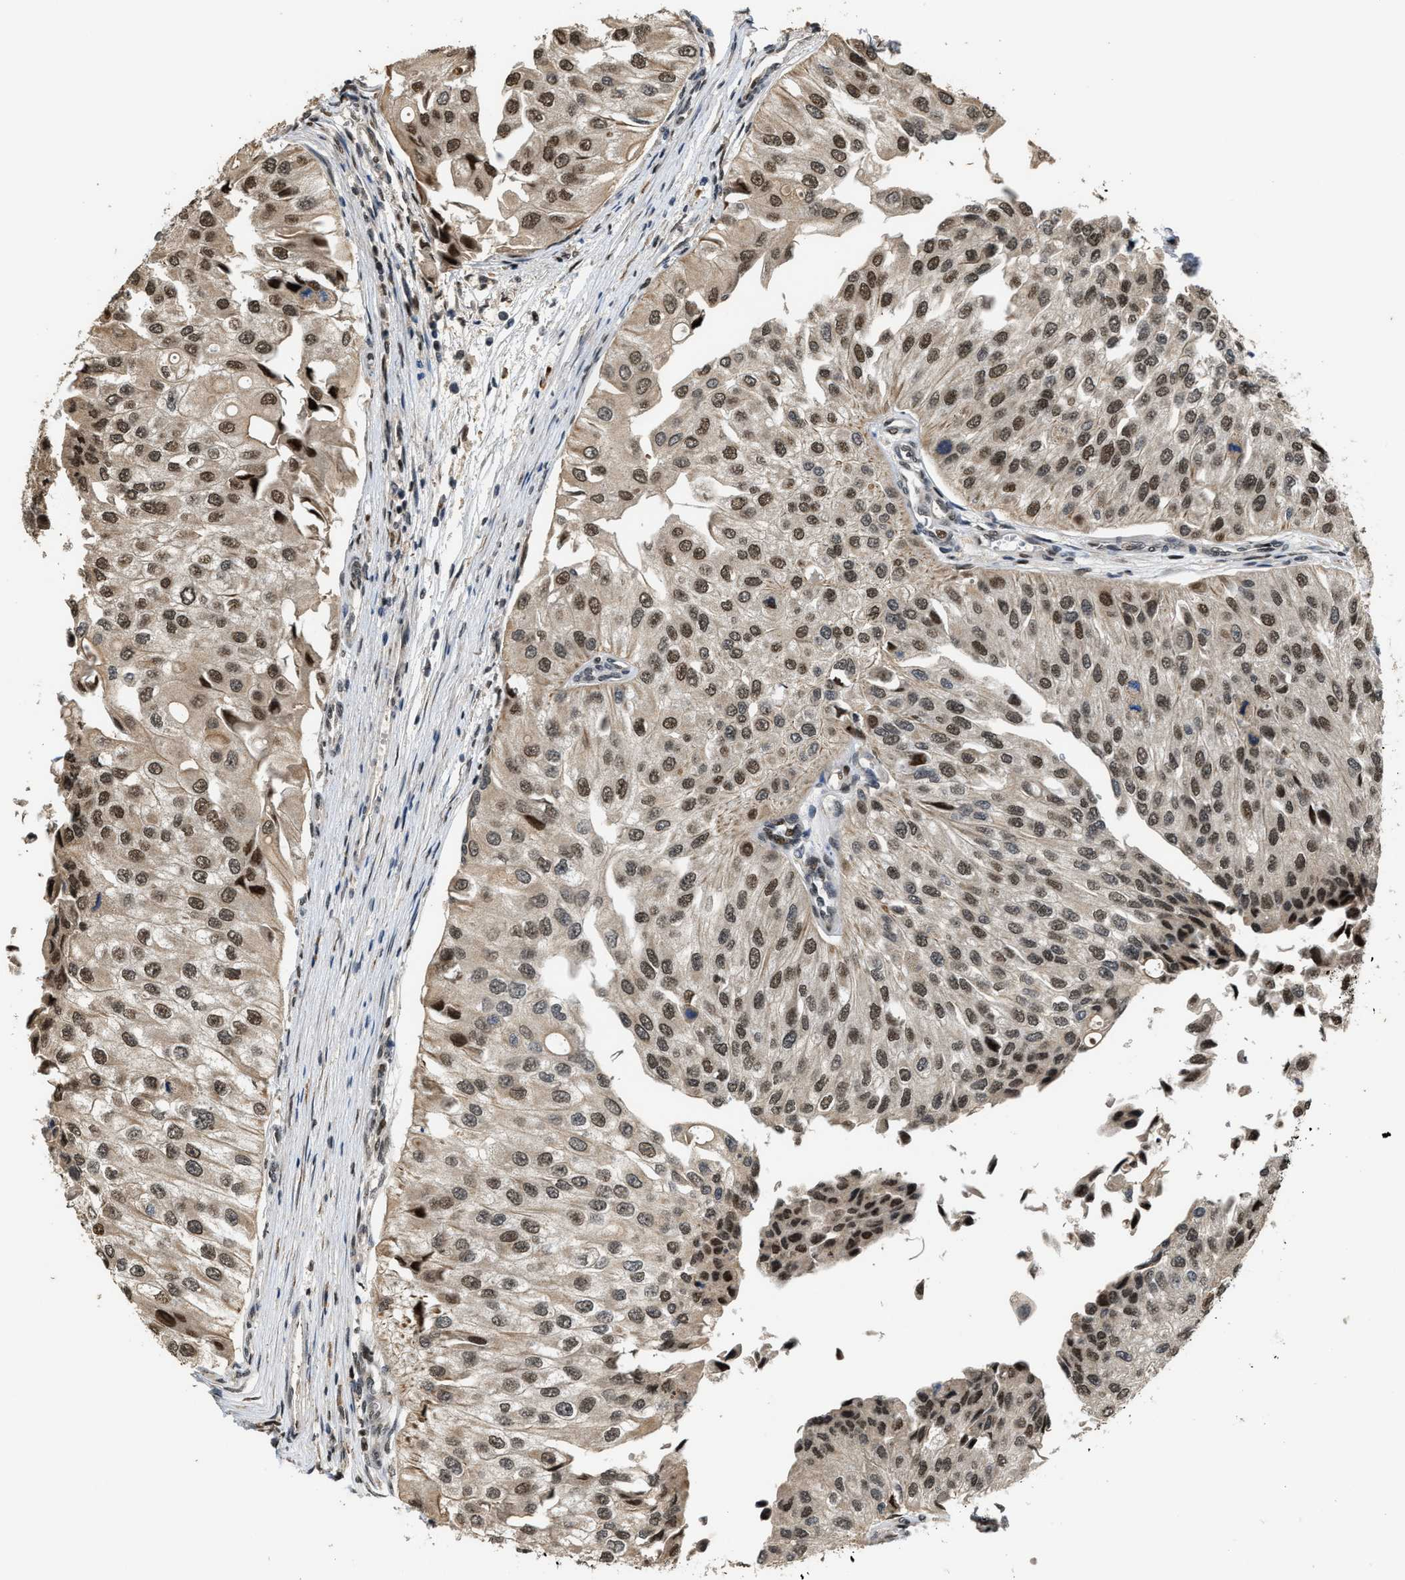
{"staining": {"intensity": "moderate", "quantity": ">75%", "location": "nuclear"}, "tissue": "urothelial cancer", "cell_type": "Tumor cells", "image_type": "cancer", "snomed": [{"axis": "morphology", "description": "Urothelial carcinoma, High grade"}, {"axis": "topography", "description": "Kidney"}, {"axis": "topography", "description": "Urinary bladder"}], "caption": "The immunohistochemical stain shows moderate nuclear positivity in tumor cells of urothelial cancer tissue. The protein is shown in brown color, while the nuclei are stained blue.", "gene": "SERTAD2", "patient": {"sex": "male", "age": 77}}